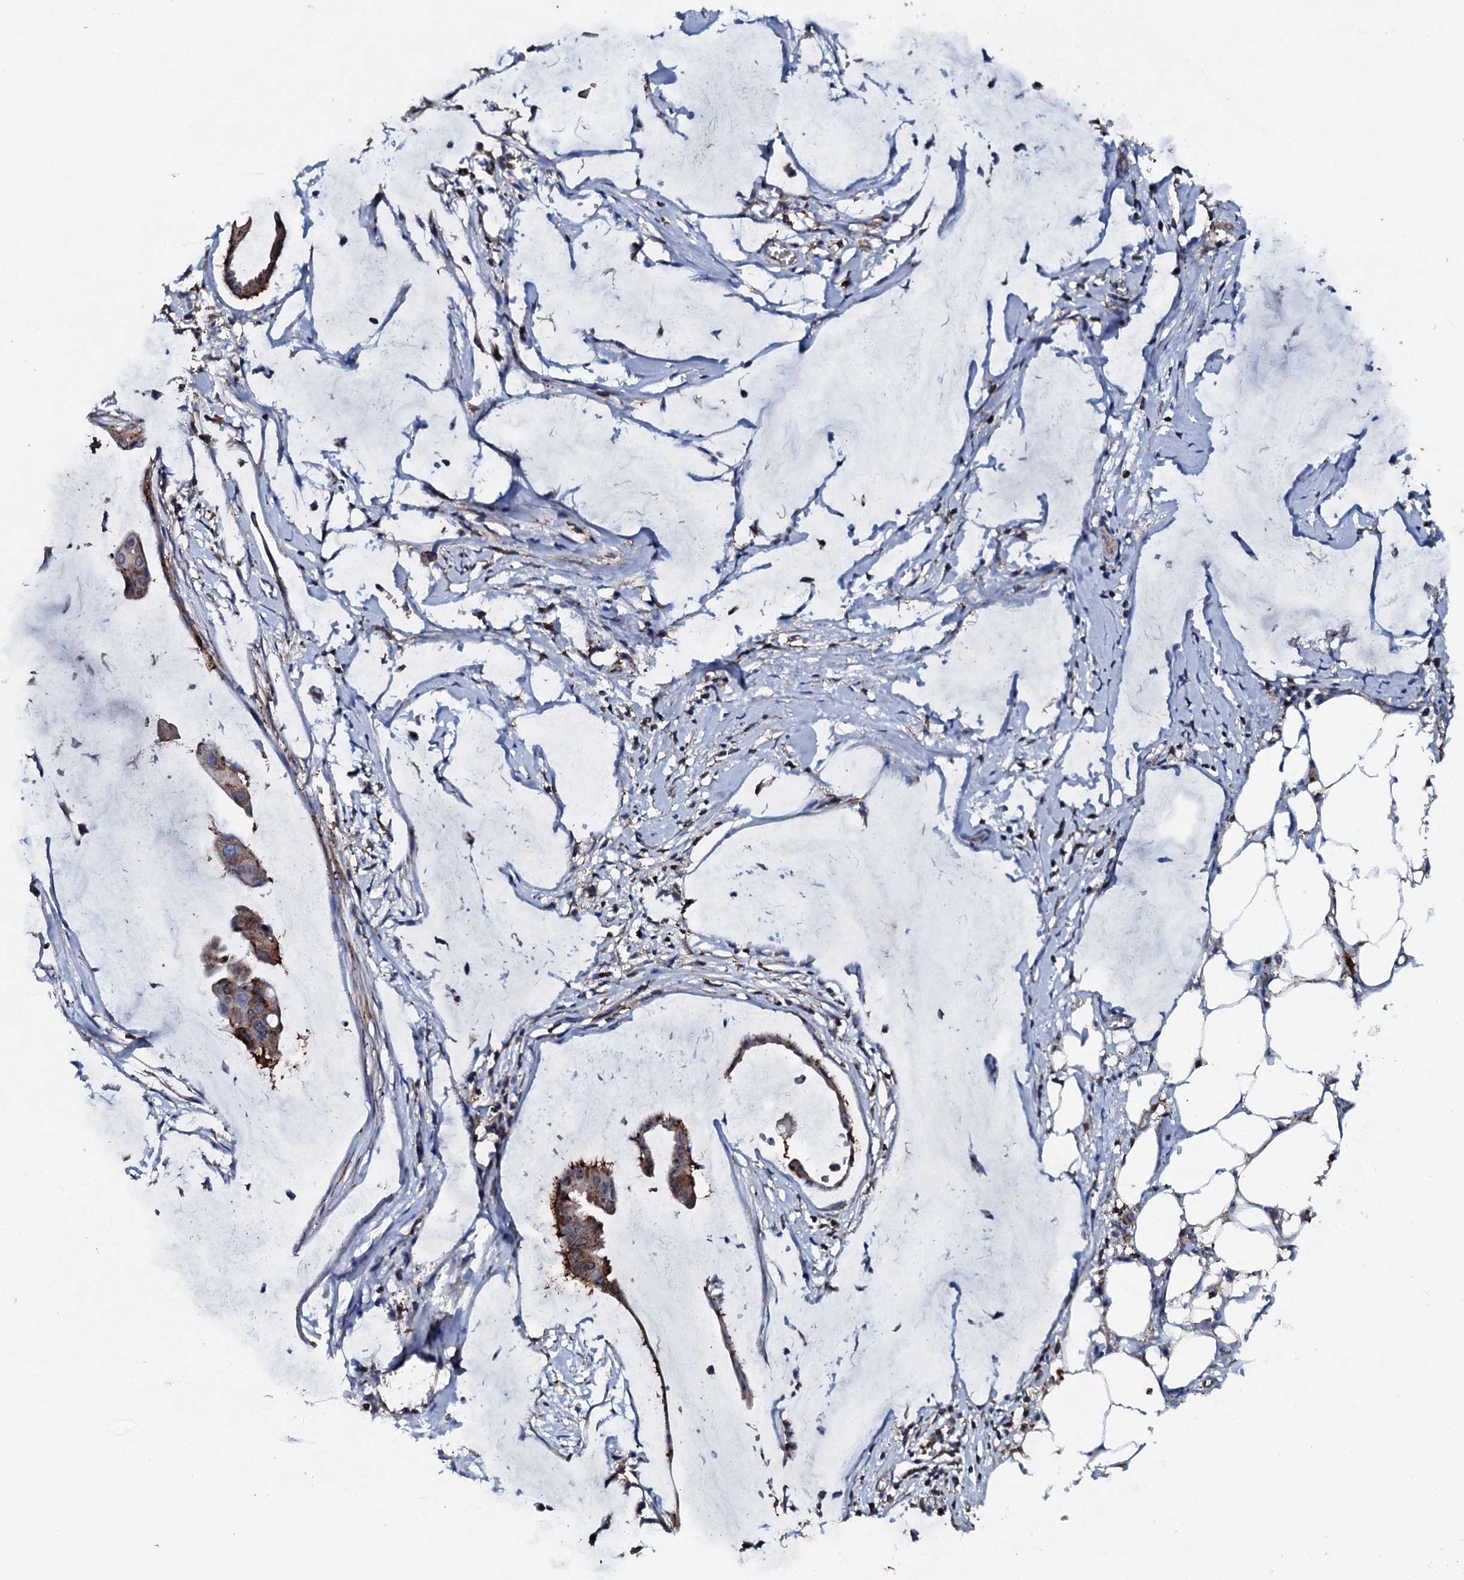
{"staining": {"intensity": "moderate", "quantity": "25%-75%", "location": "cytoplasmic/membranous"}, "tissue": "ovarian cancer", "cell_type": "Tumor cells", "image_type": "cancer", "snomed": [{"axis": "morphology", "description": "Cystadenocarcinoma, mucinous, NOS"}, {"axis": "topography", "description": "Ovary"}], "caption": "An image showing moderate cytoplasmic/membranous staining in about 25%-75% of tumor cells in ovarian cancer, as visualized by brown immunohistochemical staining.", "gene": "MS4A4E", "patient": {"sex": "female", "age": 73}}